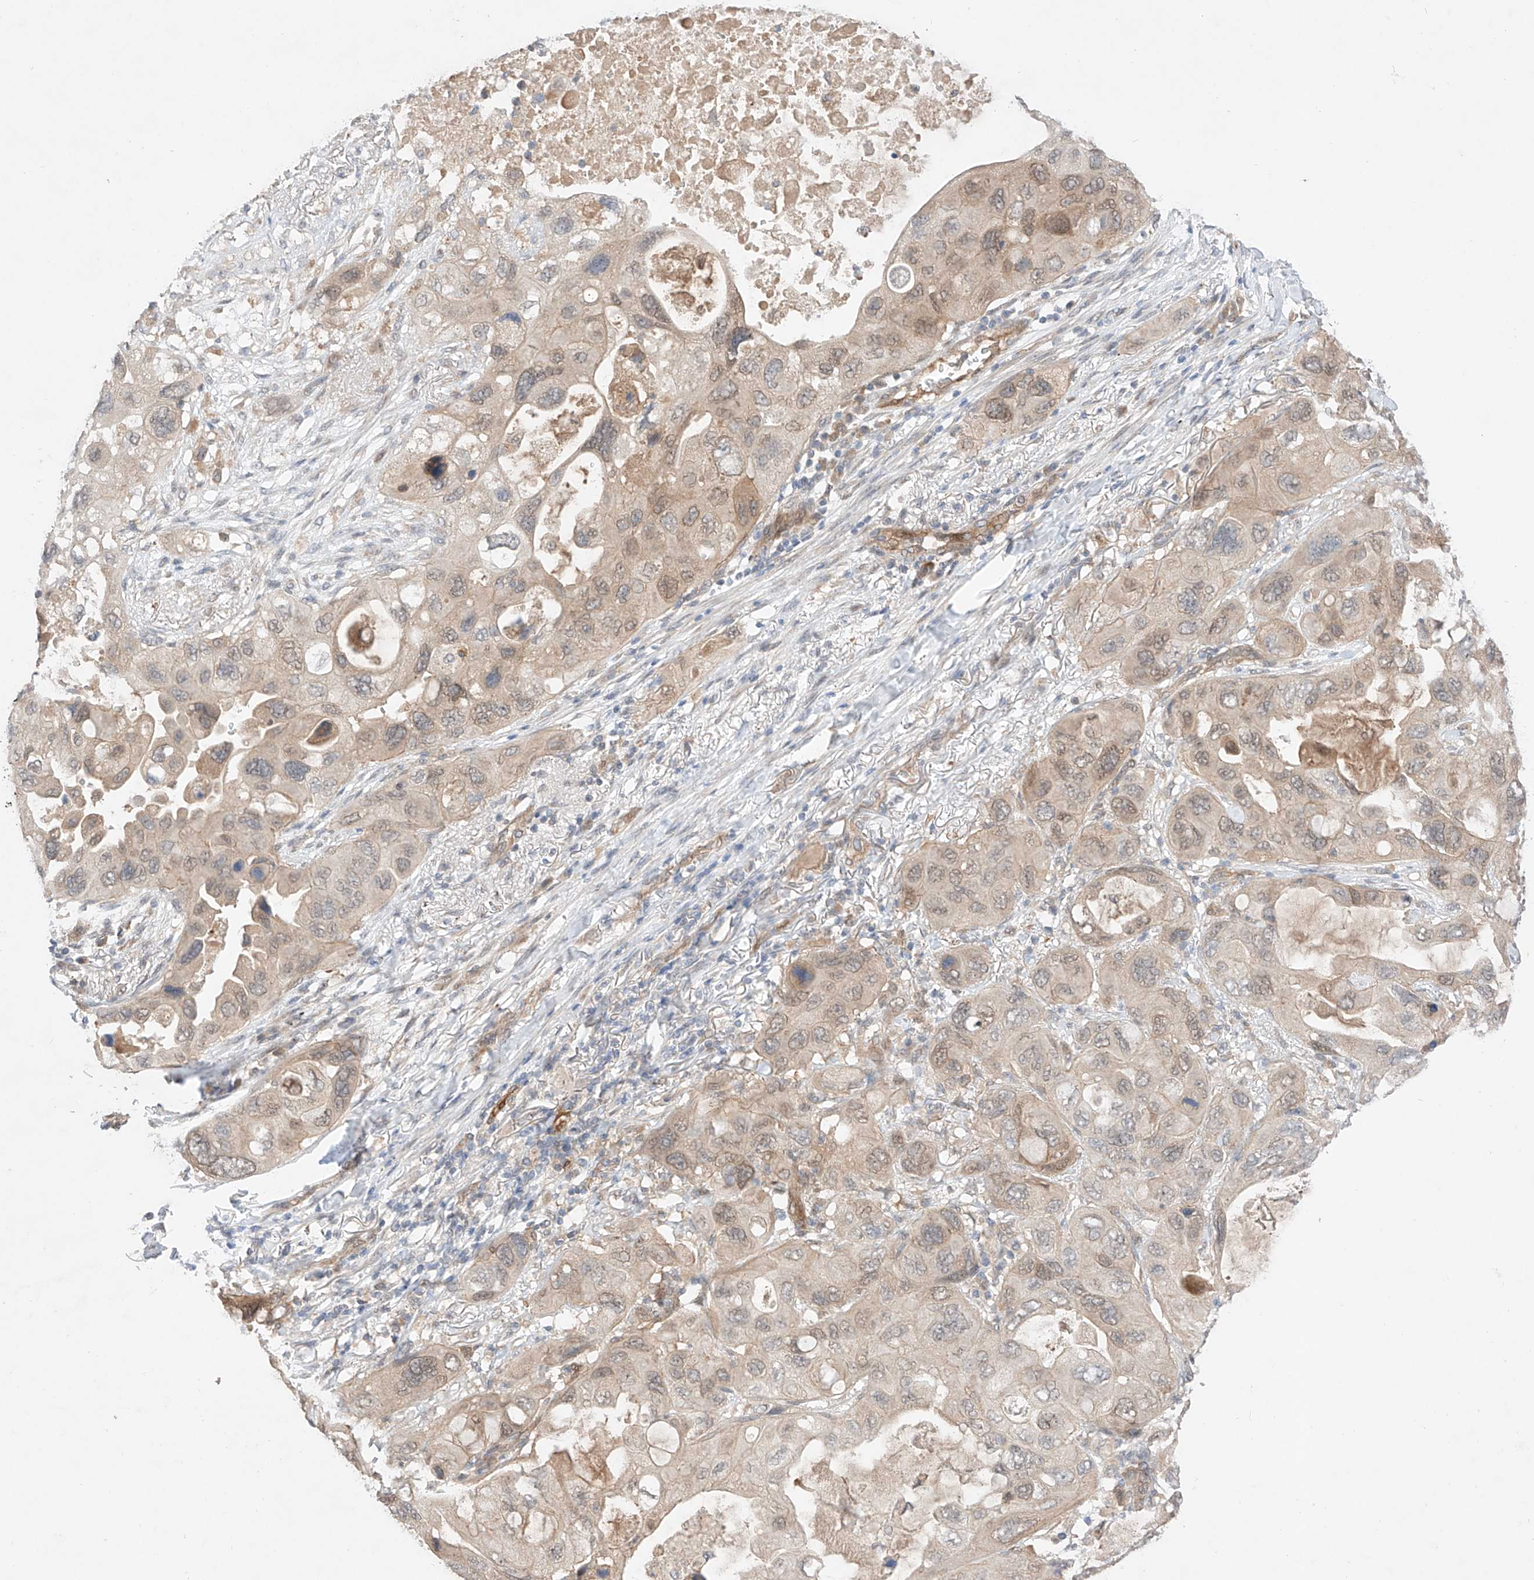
{"staining": {"intensity": "weak", "quantity": "25%-75%", "location": "cytoplasmic/membranous"}, "tissue": "lung cancer", "cell_type": "Tumor cells", "image_type": "cancer", "snomed": [{"axis": "morphology", "description": "Squamous cell carcinoma, NOS"}, {"axis": "topography", "description": "Lung"}], "caption": "Weak cytoplasmic/membranous expression for a protein is appreciated in about 25%-75% of tumor cells of squamous cell carcinoma (lung) using immunohistochemistry.", "gene": "ZNF124", "patient": {"sex": "female", "age": 73}}